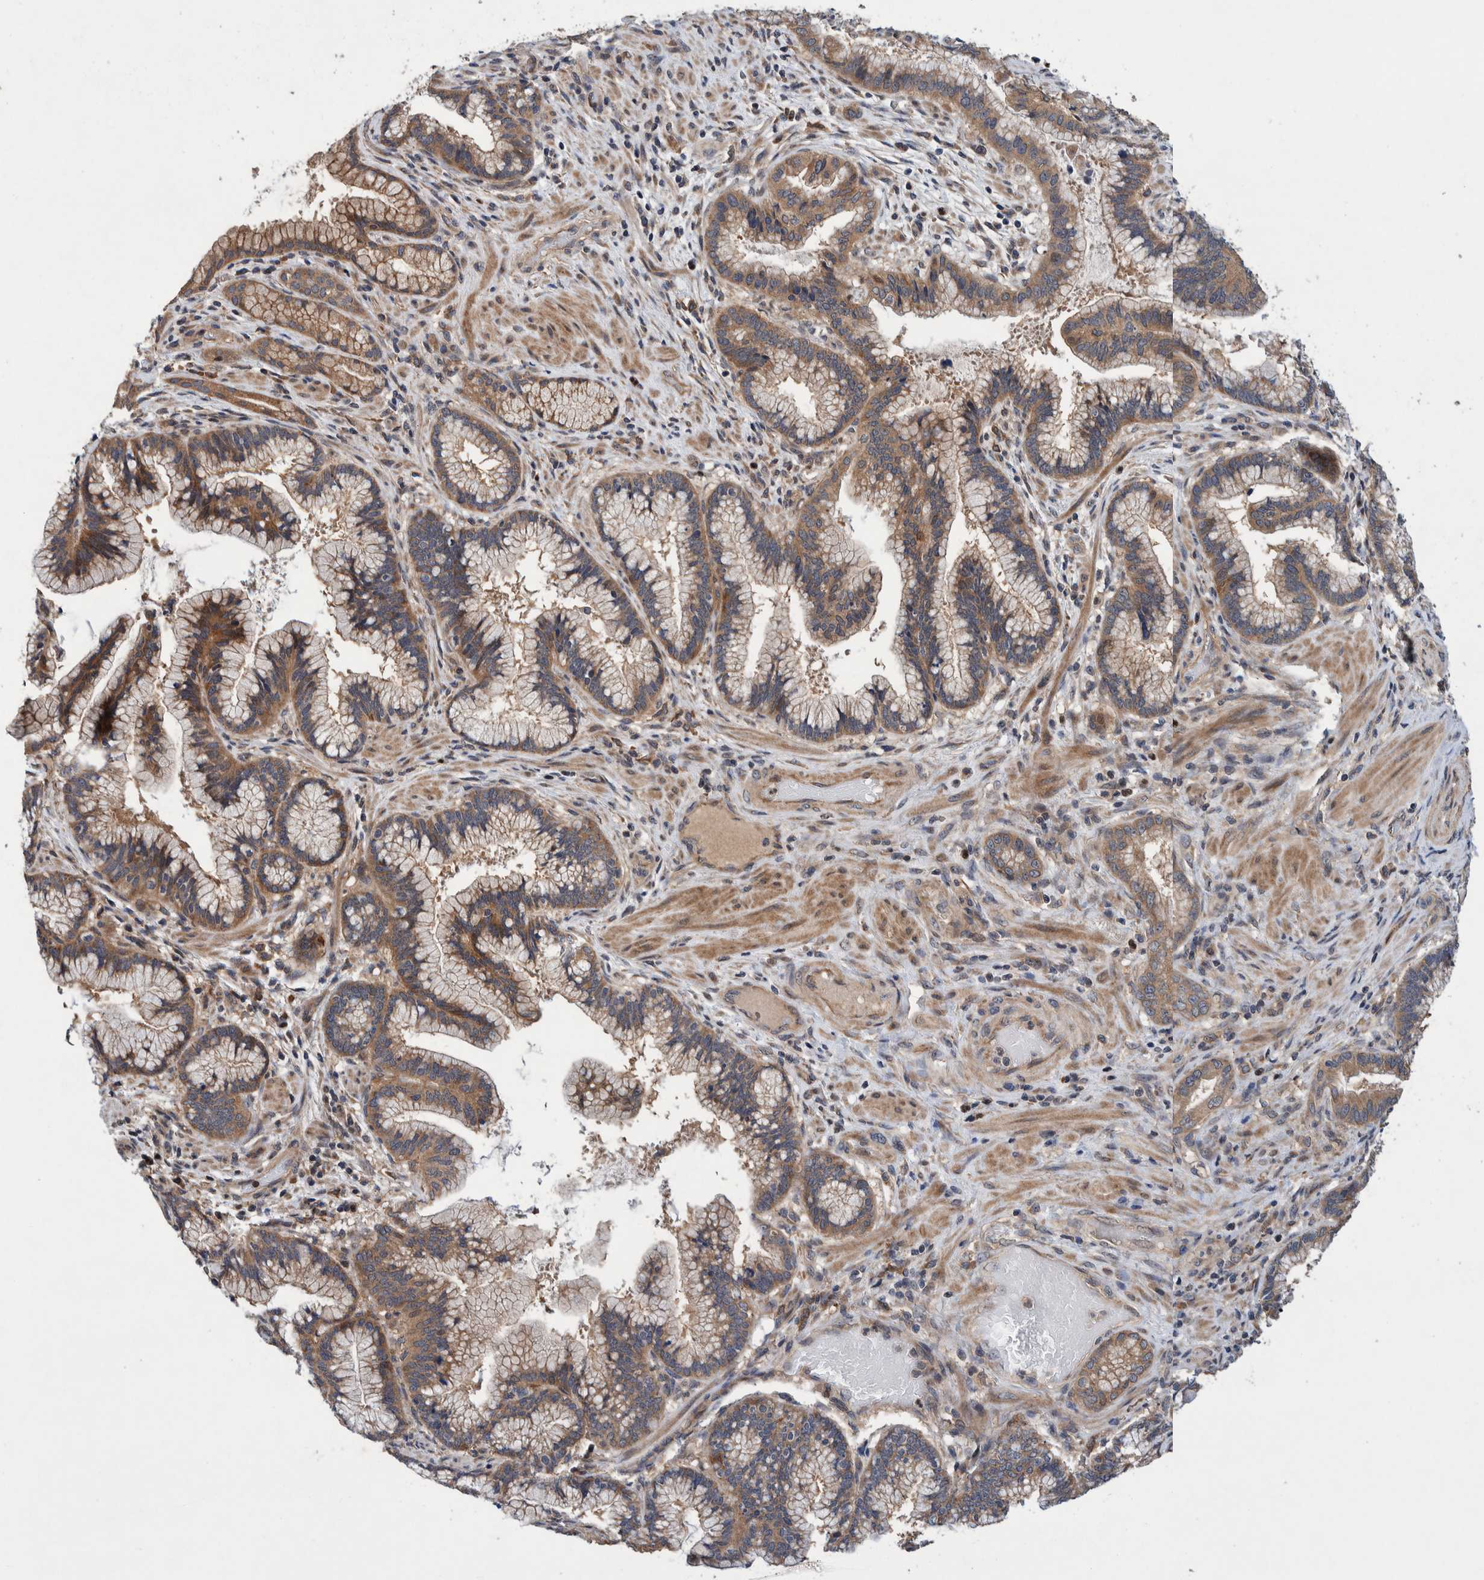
{"staining": {"intensity": "moderate", "quantity": ">75%", "location": "cytoplasmic/membranous"}, "tissue": "pancreatic cancer", "cell_type": "Tumor cells", "image_type": "cancer", "snomed": [{"axis": "morphology", "description": "Adenocarcinoma, NOS"}, {"axis": "topography", "description": "Pancreas"}], "caption": "Immunohistochemical staining of human adenocarcinoma (pancreatic) demonstrates medium levels of moderate cytoplasmic/membranous expression in approximately >75% of tumor cells.", "gene": "PIK3R6", "patient": {"sex": "female", "age": 64}}